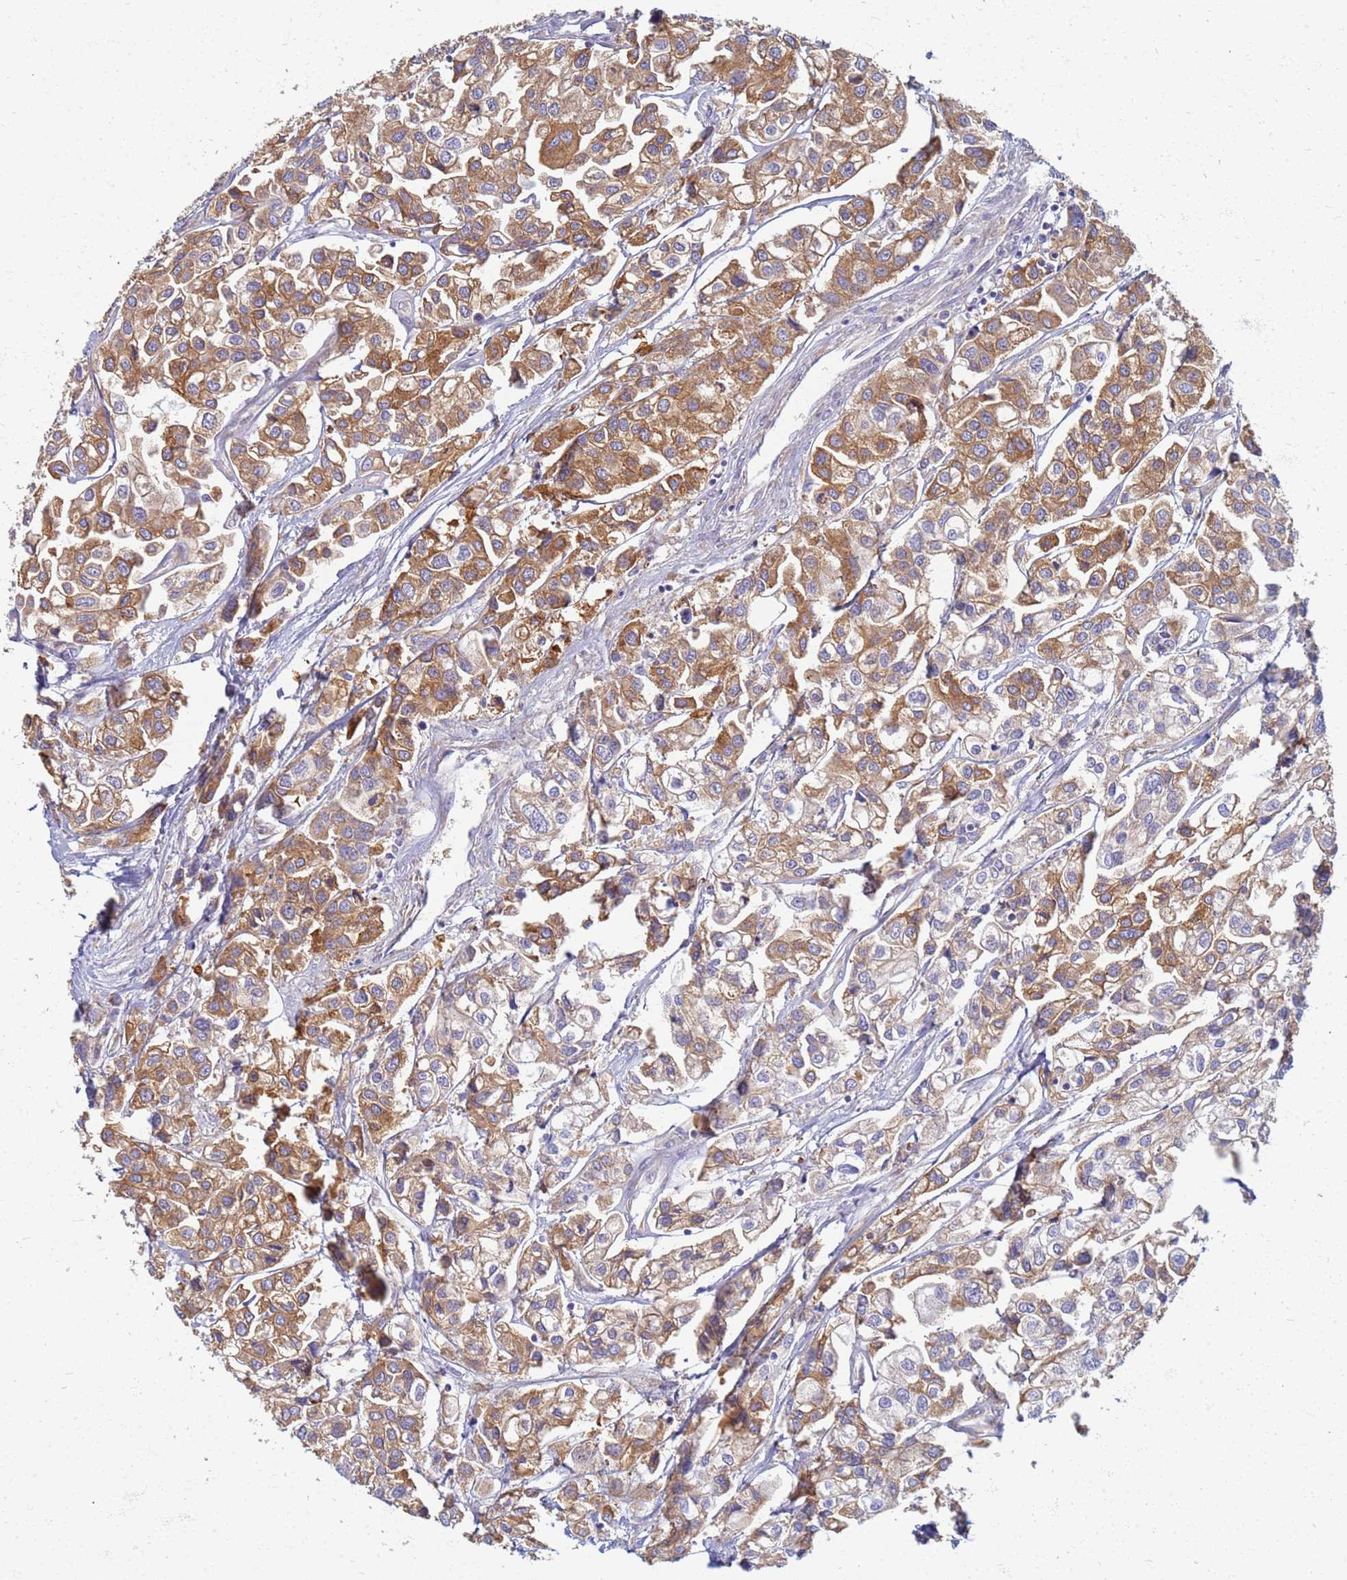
{"staining": {"intensity": "moderate", "quantity": ">75%", "location": "cytoplasmic/membranous"}, "tissue": "urothelial cancer", "cell_type": "Tumor cells", "image_type": "cancer", "snomed": [{"axis": "morphology", "description": "Urothelial carcinoma, High grade"}, {"axis": "topography", "description": "Urinary bladder"}], "caption": "Urothelial cancer stained for a protein shows moderate cytoplasmic/membranous positivity in tumor cells.", "gene": "EEA1", "patient": {"sex": "male", "age": 67}}